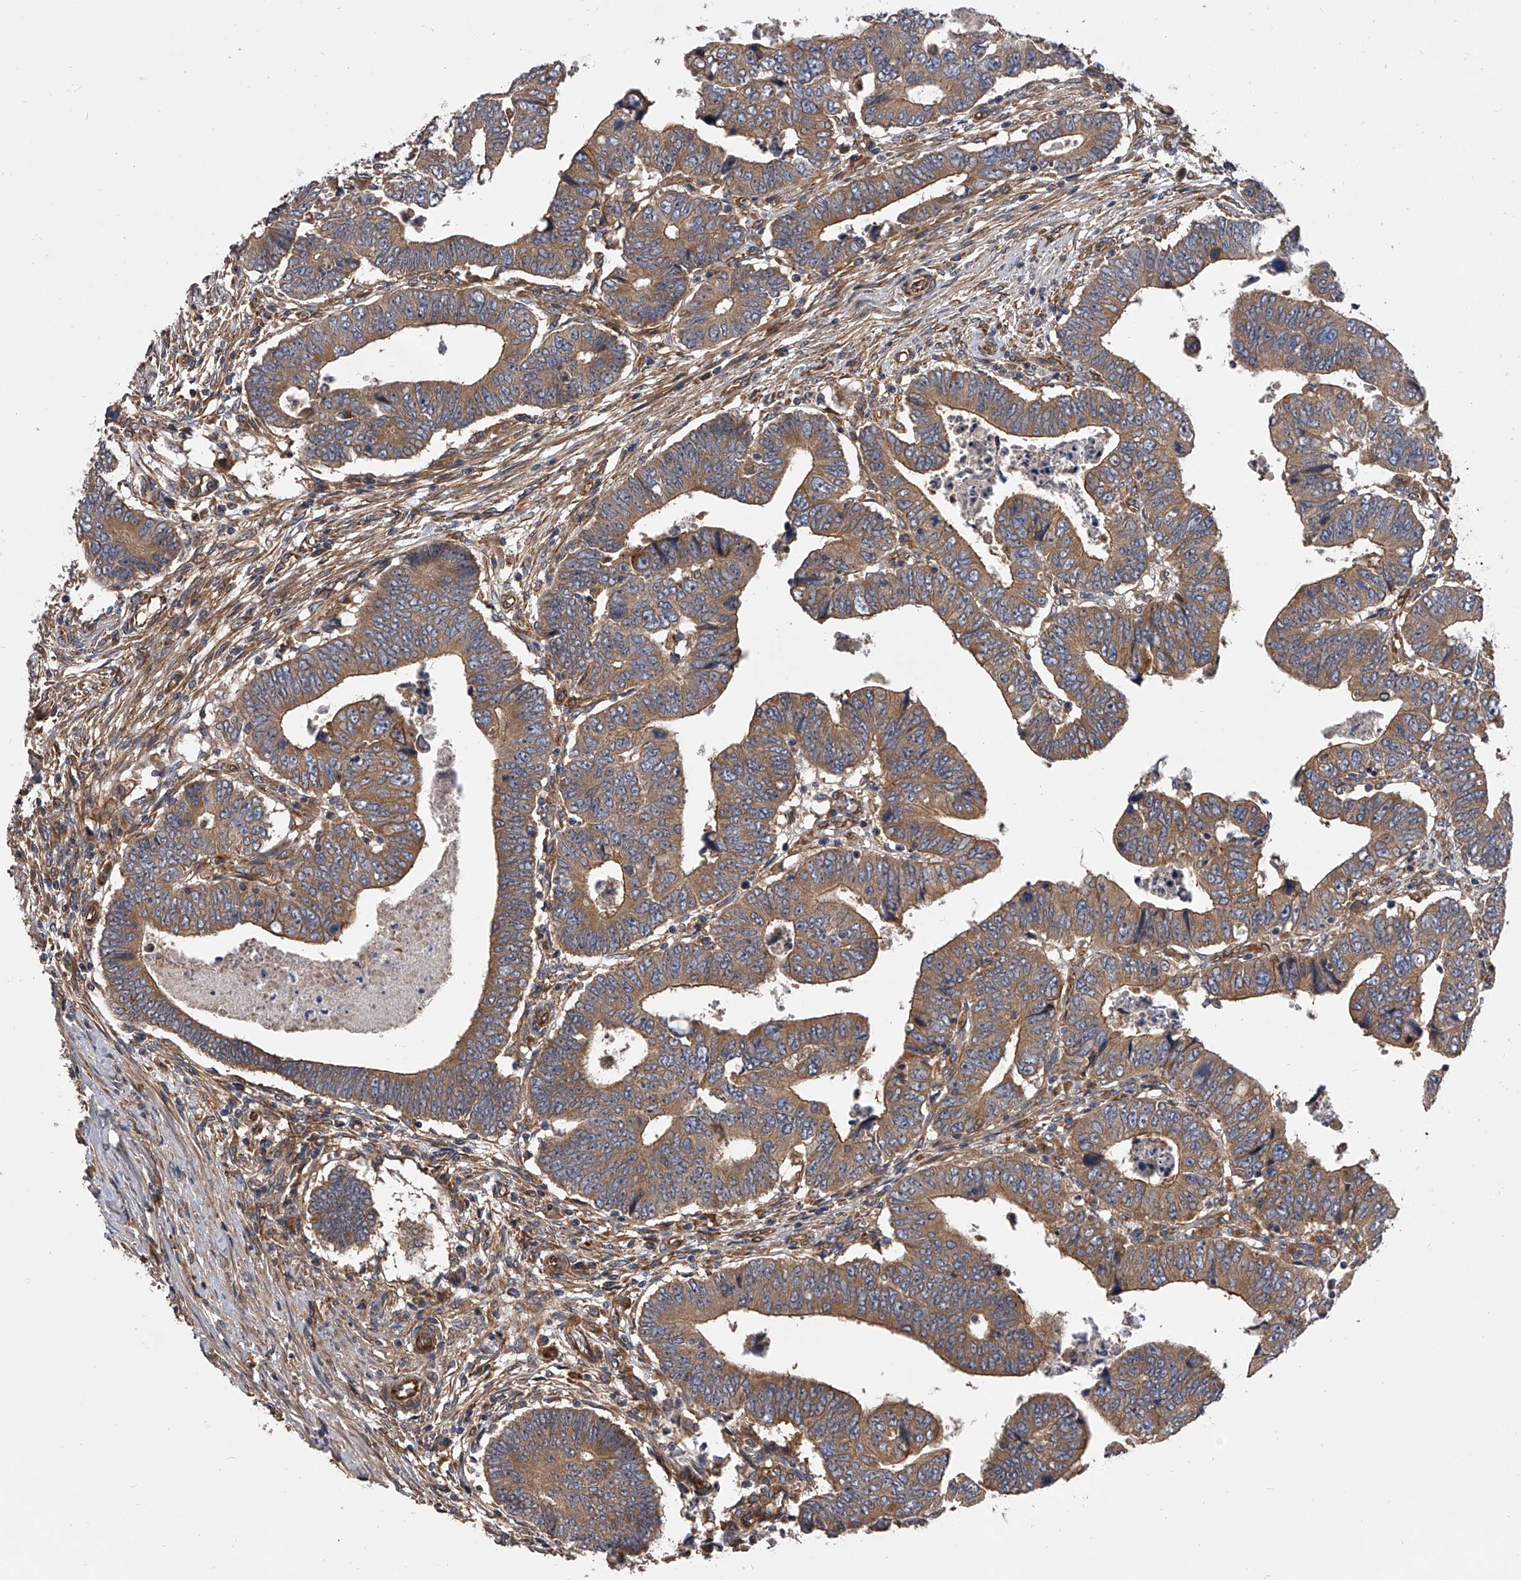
{"staining": {"intensity": "moderate", "quantity": ">75%", "location": "cytoplasmic/membranous"}, "tissue": "colorectal cancer", "cell_type": "Tumor cells", "image_type": "cancer", "snomed": [{"axis": "morphology", "description": "Normal tissue, NOS"}, {"axis": "morphology", "description": "Adenocarcinoma, NOS"}, {"axis": "topography", "description": "Rectum"}], "caption": "A high-resolution micrograph shows immunohistochemistry staining of colorectal cancer (adenocarcinoma), which displays moderate cytoplasmic/membranous expression in about >75% of tumor cells. (Brightfield microscopy of DAB IHC at high magnification).", "gene": "EXOC4", "patient": {"sex": "female", "age": 65}}